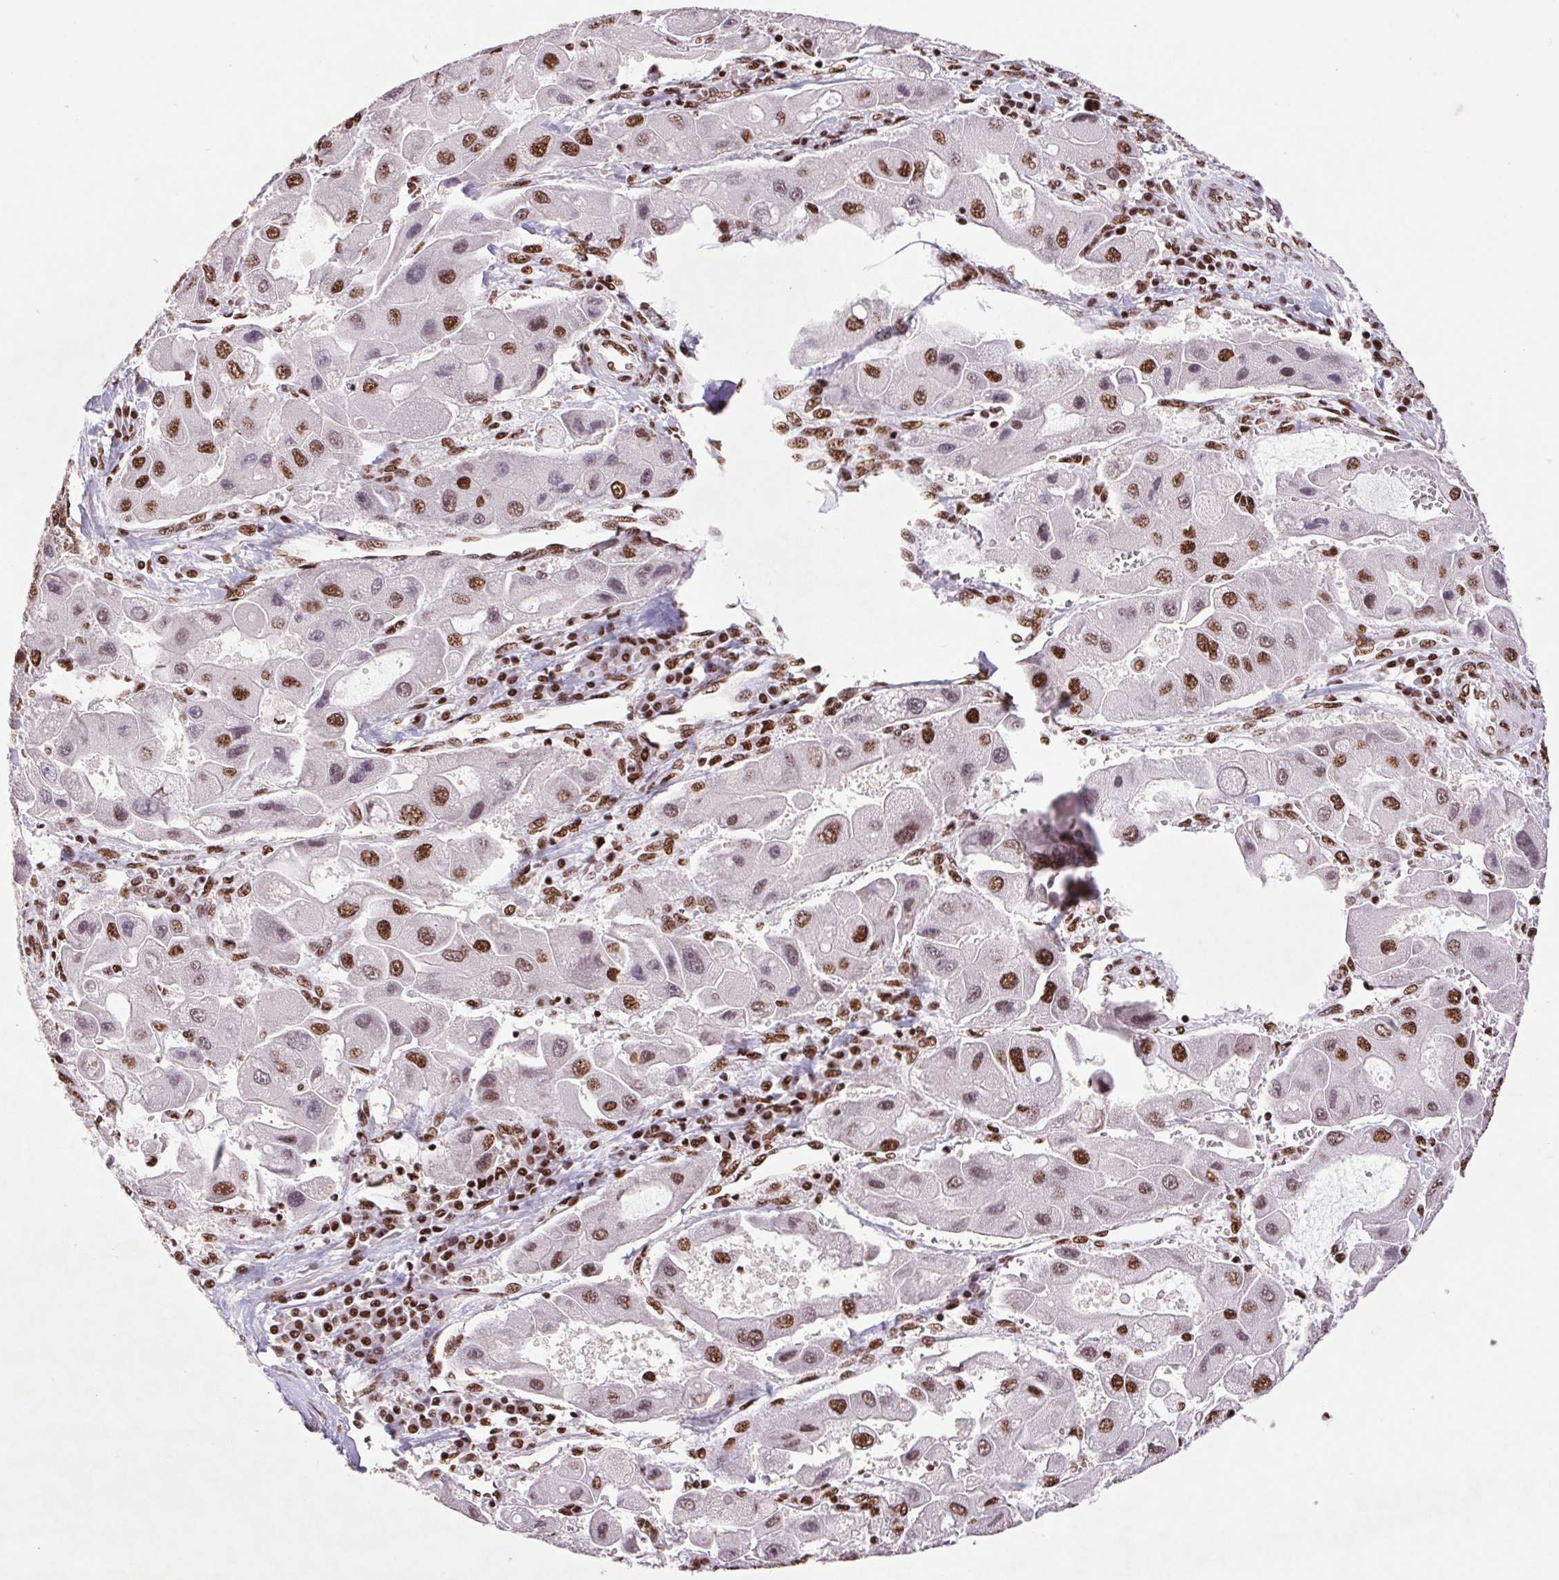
{"staining": {"intensity": "strong", "quantity": "25%-75%", "location": "nuclear"}, "tissue": "liver cancer", "cell_type": "Tumor cells", "image_type": "cancer", "snomed": [{"axis": "morphology", "description": "Carcinoma, Hepatocellular, NOS"}, {"axis": "topography", "description": "Liver"}], "caption": "This is a histology image of IHC staining of liver hepatocellular carcinoma, which shows strong expression in the nuclear of tumor cells.", "gene": "LDLRAD4", "patient": {"sex": "male", "age": 24}}